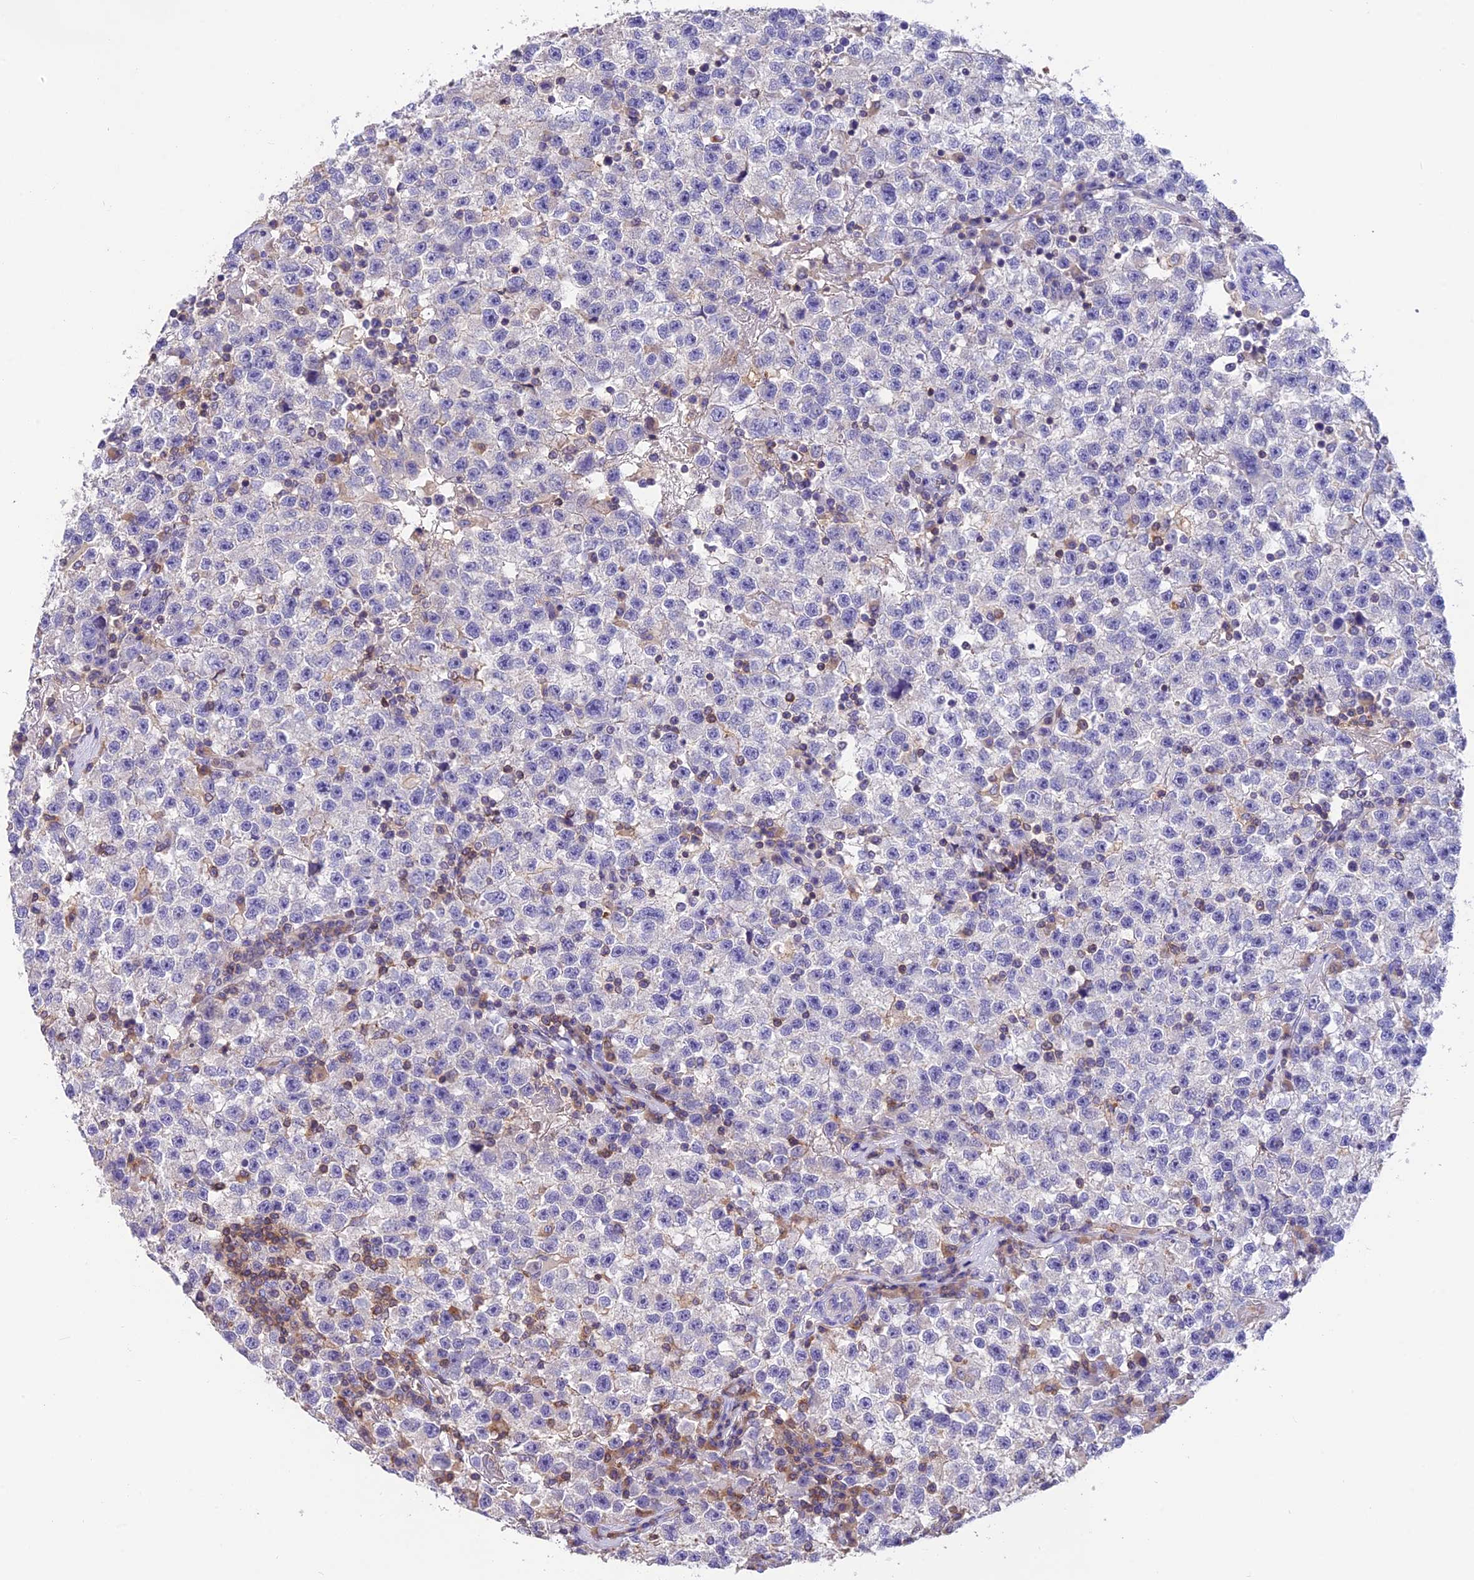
{"staining": {"intensity": "negative", "quantity": "none", "location": "none"}, "tissue": "testis cancer", "cell_type": "Tumor cells", "image_type": "cancer", "snomed": [{"axis": "morphology", "description": "Seminoma, NOS"}, {"axis": "topography", "description": "Testis"}], "caption": "Testis seminoma stained for a protein using IHC shows no positivity tumor cells.", "gene": "LPXN", "patient": {"sex": "male", "age": 22}}